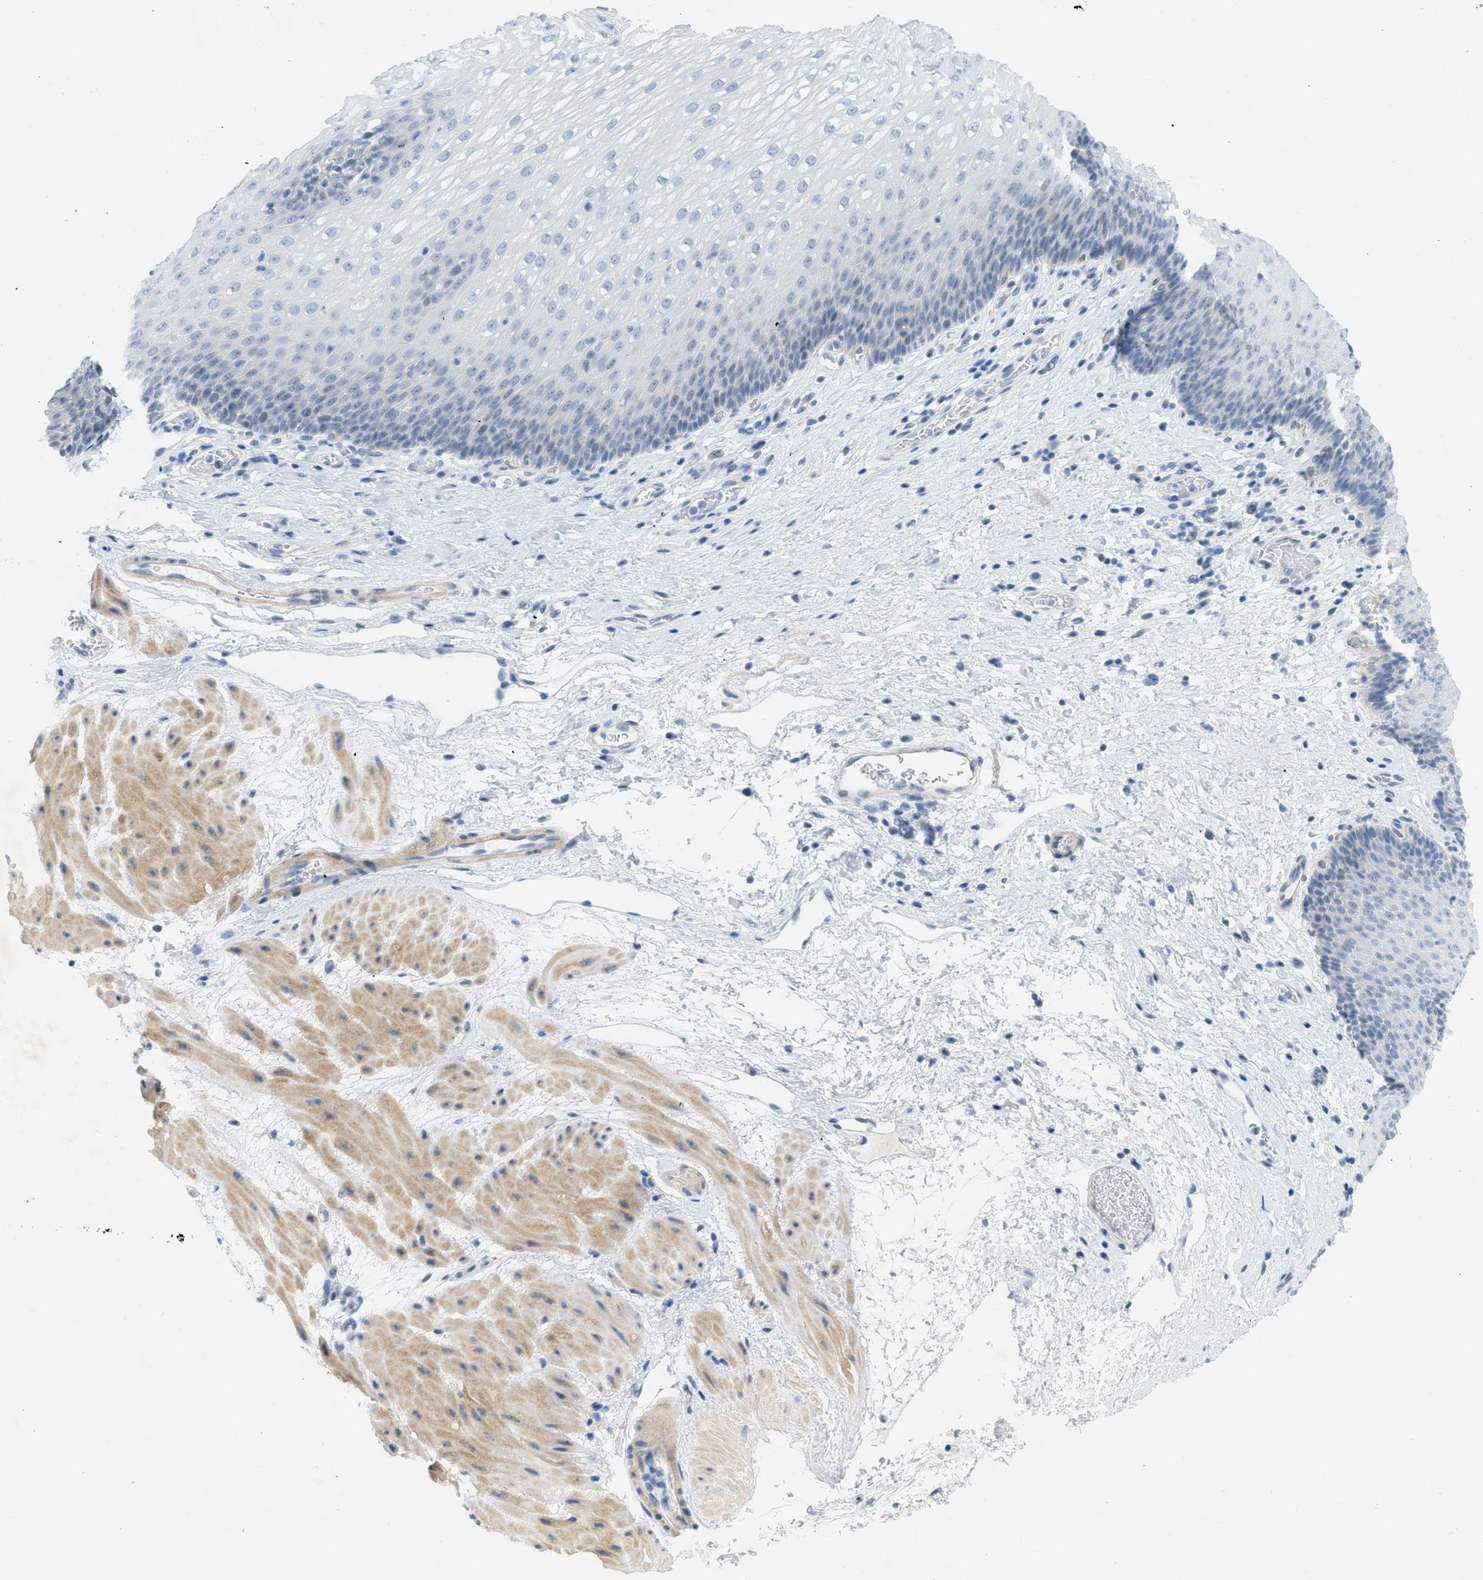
{"staining": {"intensity": "negative", "quantity": "none", "location": "none"}, "tissue": "esophagus", "cell_type": "Squamous epithelial cells", "image_type": "normal", "snomed": [{"axis": "morphology", "description": "Normal tissue, NOS"}, {"axis": "topography", "description": "Esophagus"}], "caption": "High magnification brightfield microscopy of unremarkable esophagus stained with DAB (3,3'-diaminobenzidine) (brown) and counterstained with hematoxylin (blue): squamous epithelial cells show no significant expression.", "gene": "HLTF", "patient": {"sex": "male", "age": 48}}